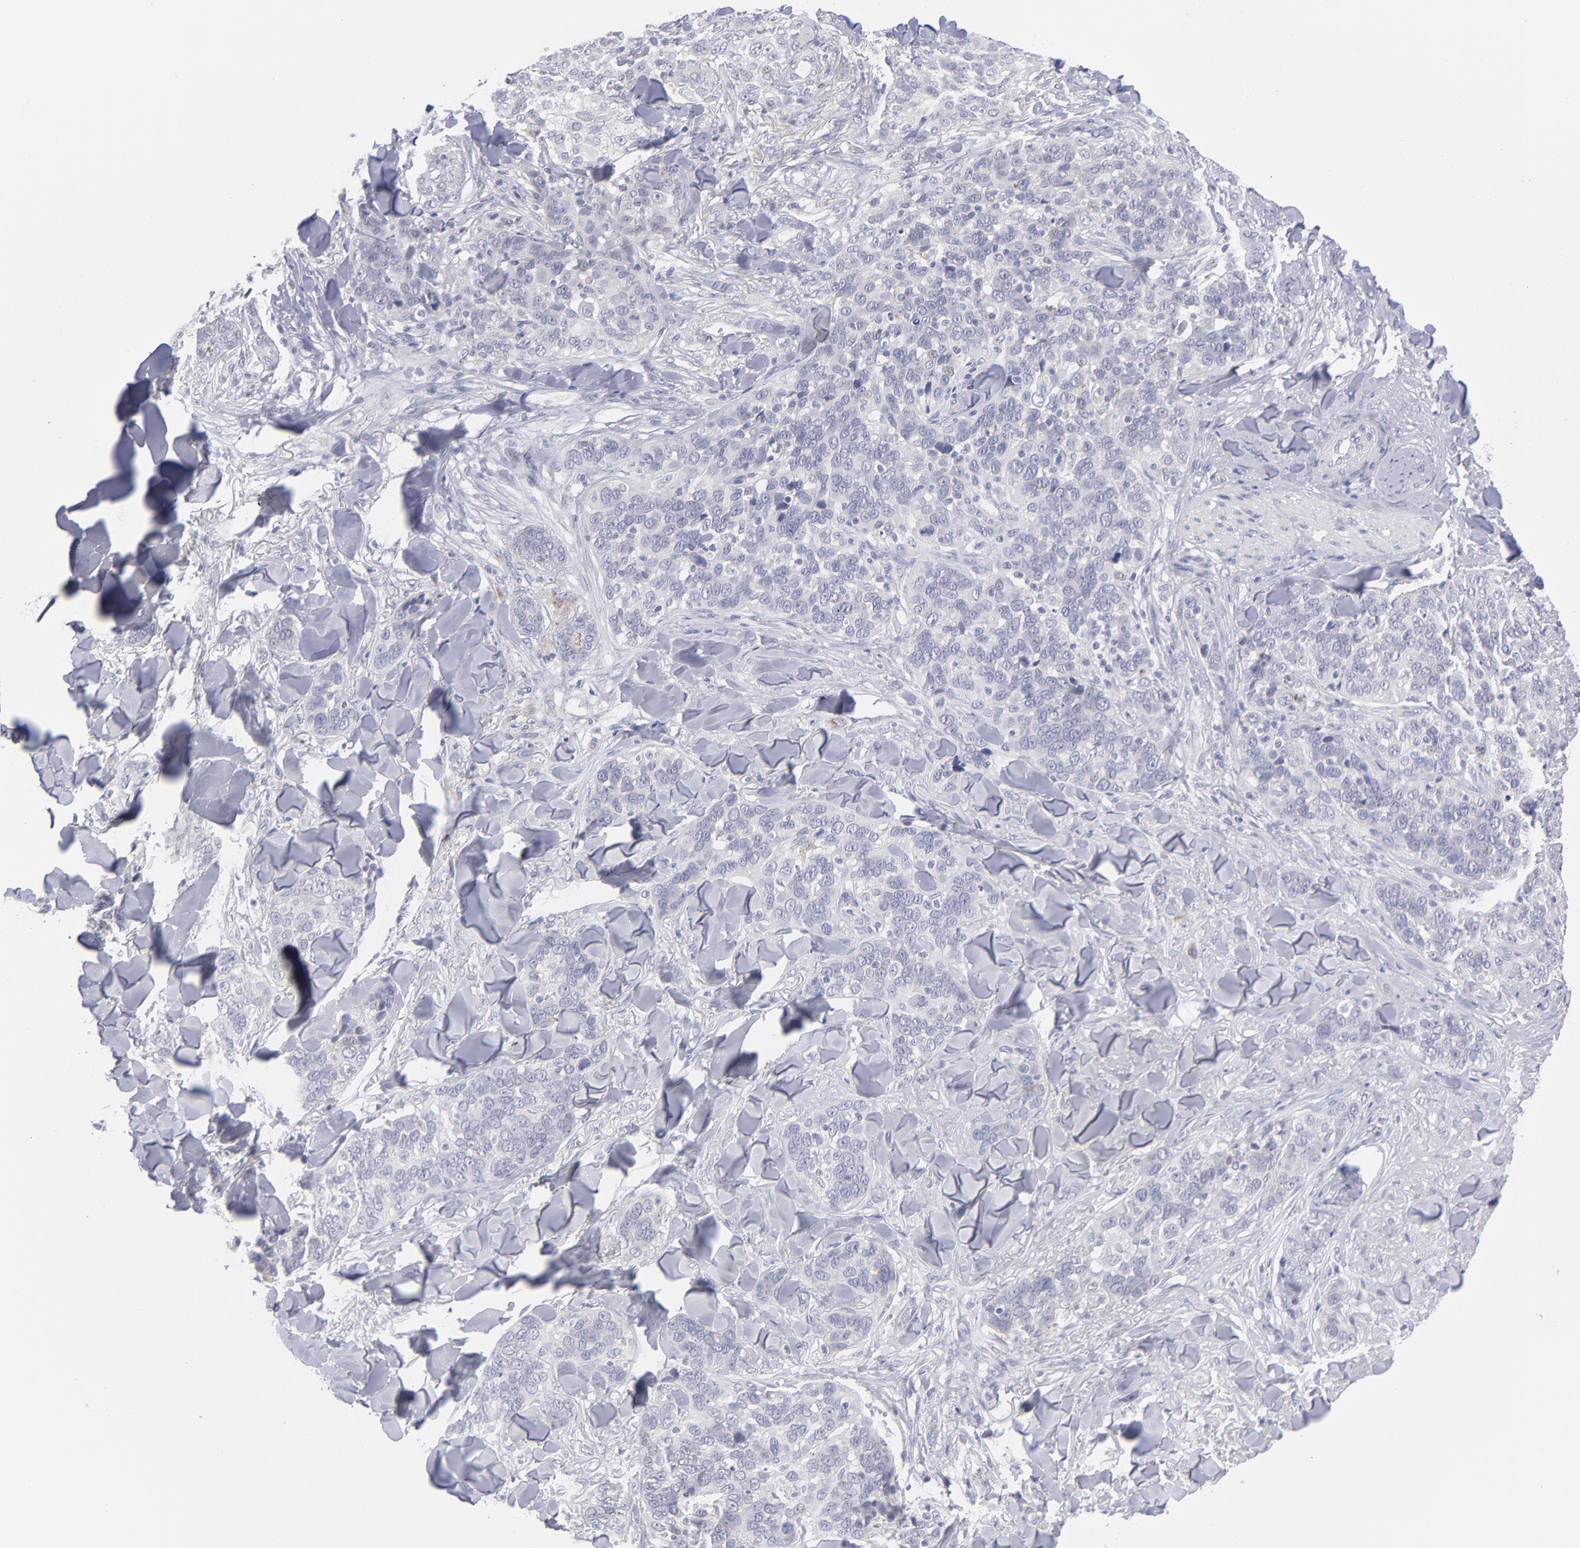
{"staining": {"intensity": "negative", "quantity": "none", "location": "none"}, "tissue": "skin cancer", "cell_type": "Tumor cells", "image_type": "cancer", "snomed": [{"axis": "morphology", "description": "Normal tissue, NOS"}, {"axis": "morphology", "description": "Squamous cell carcinoma, NOS"}, {"axis": "topography", "description": "Skin"}], "caption": "This is a micrograph of immunohistochemistry staining of skin cancer (squamous cell carcinoma), which shows no staining in tumor cells.", "gene": "MTHFD2", "patient": {"sex": "female", "age": 83}}